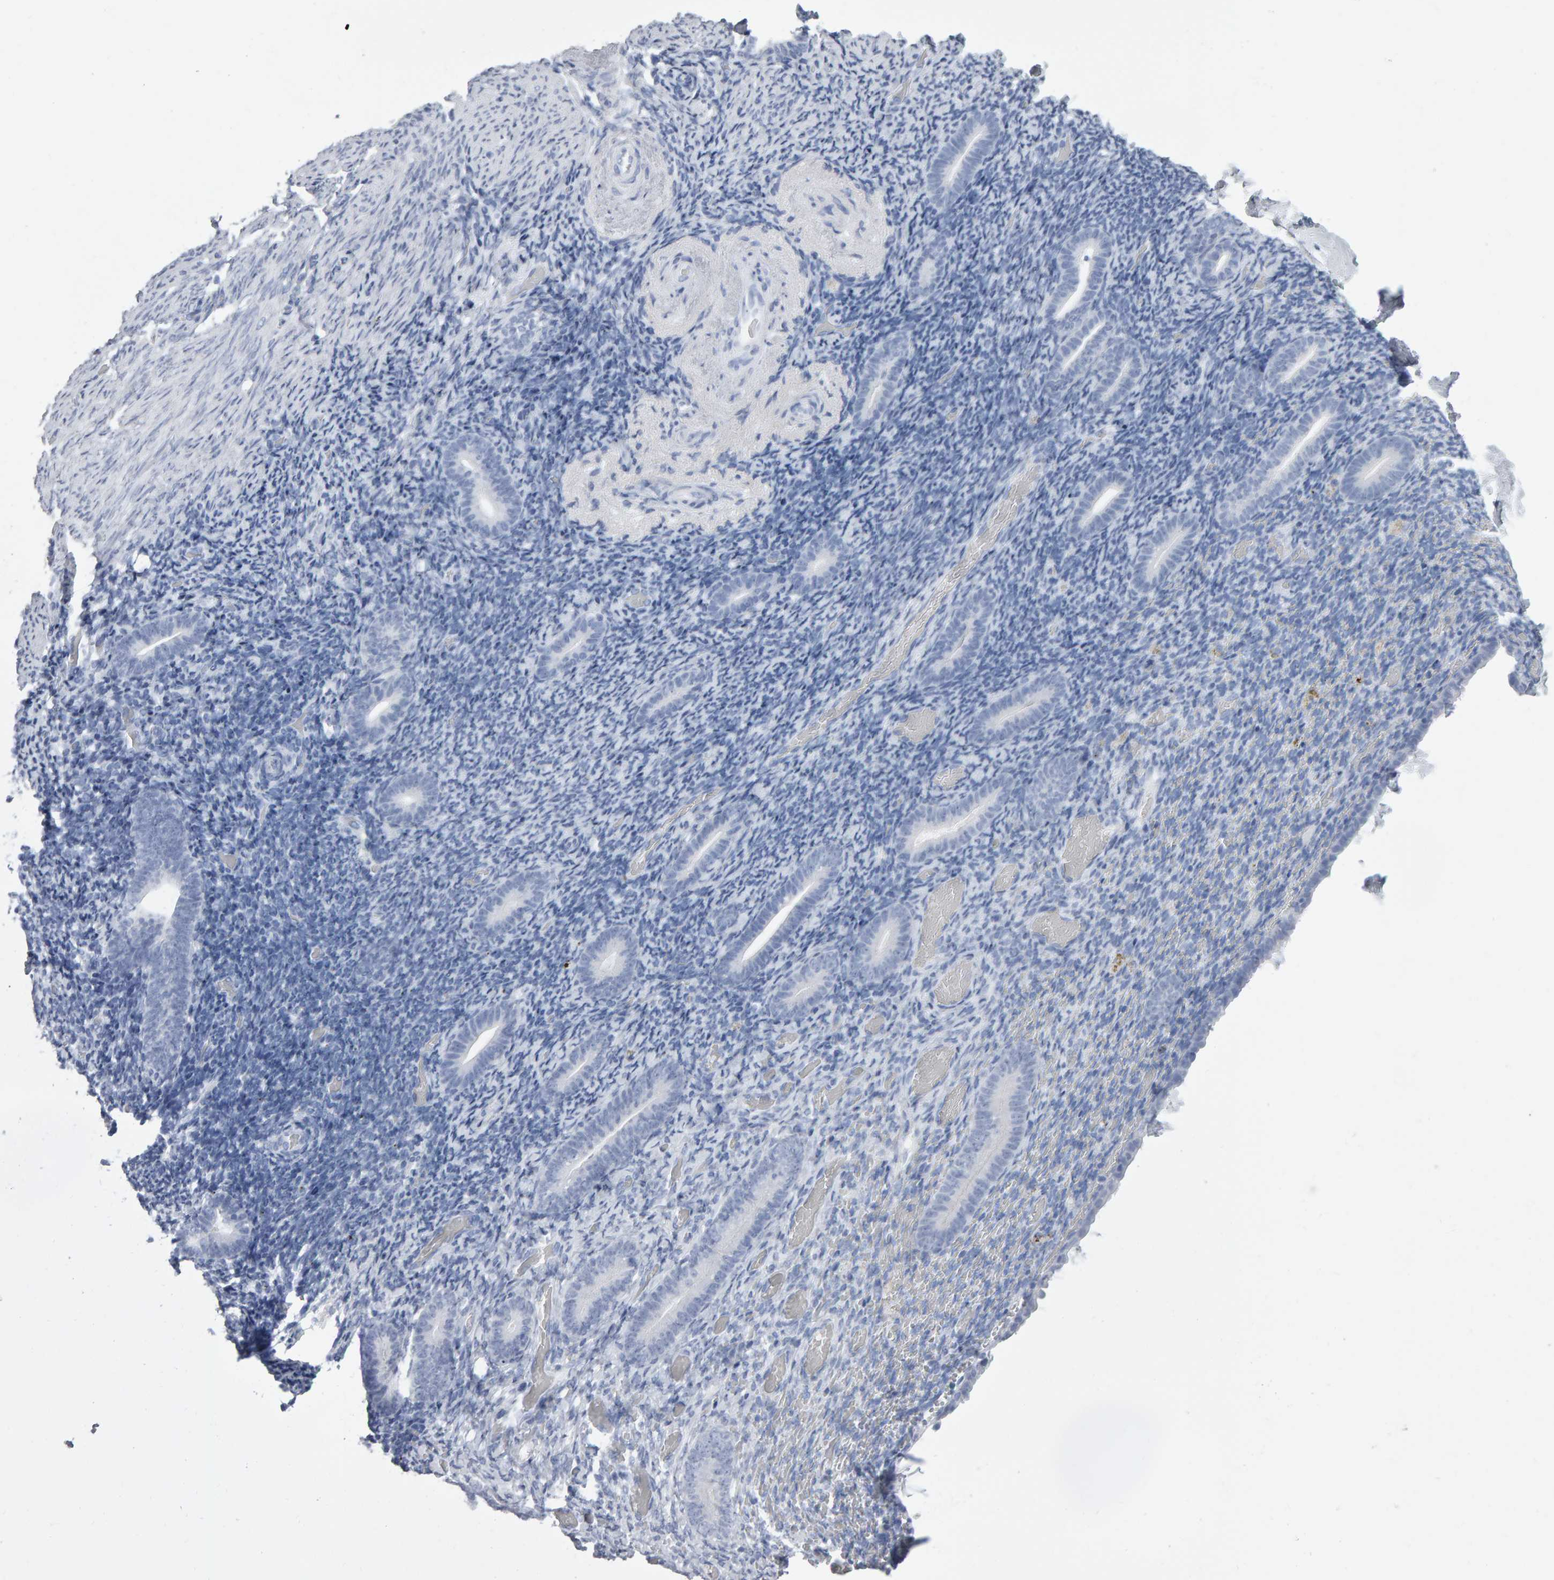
{"staining": {"intensity": "negative", "quantity": "none", "location": "none"}, "tissue": "endometrium", "cell_type": "Cells in endometrial stroma", "image_type": "normal", "snomed": [{"axis": "morphology", "description": "Normal tissue, NOS"}, {"axis": "topography", "description": "Endometrium"}], "caption": "Immunohistochemistry (IHC) of unremarkable endometrium exhibits no staining in cells in endometrial stroma. (DAB (3,3'-diaminobenzidine) IHC with hematoxylin counter stain).", "gene": "NCDN", "patient": {"sex": "female", "age": 51}}